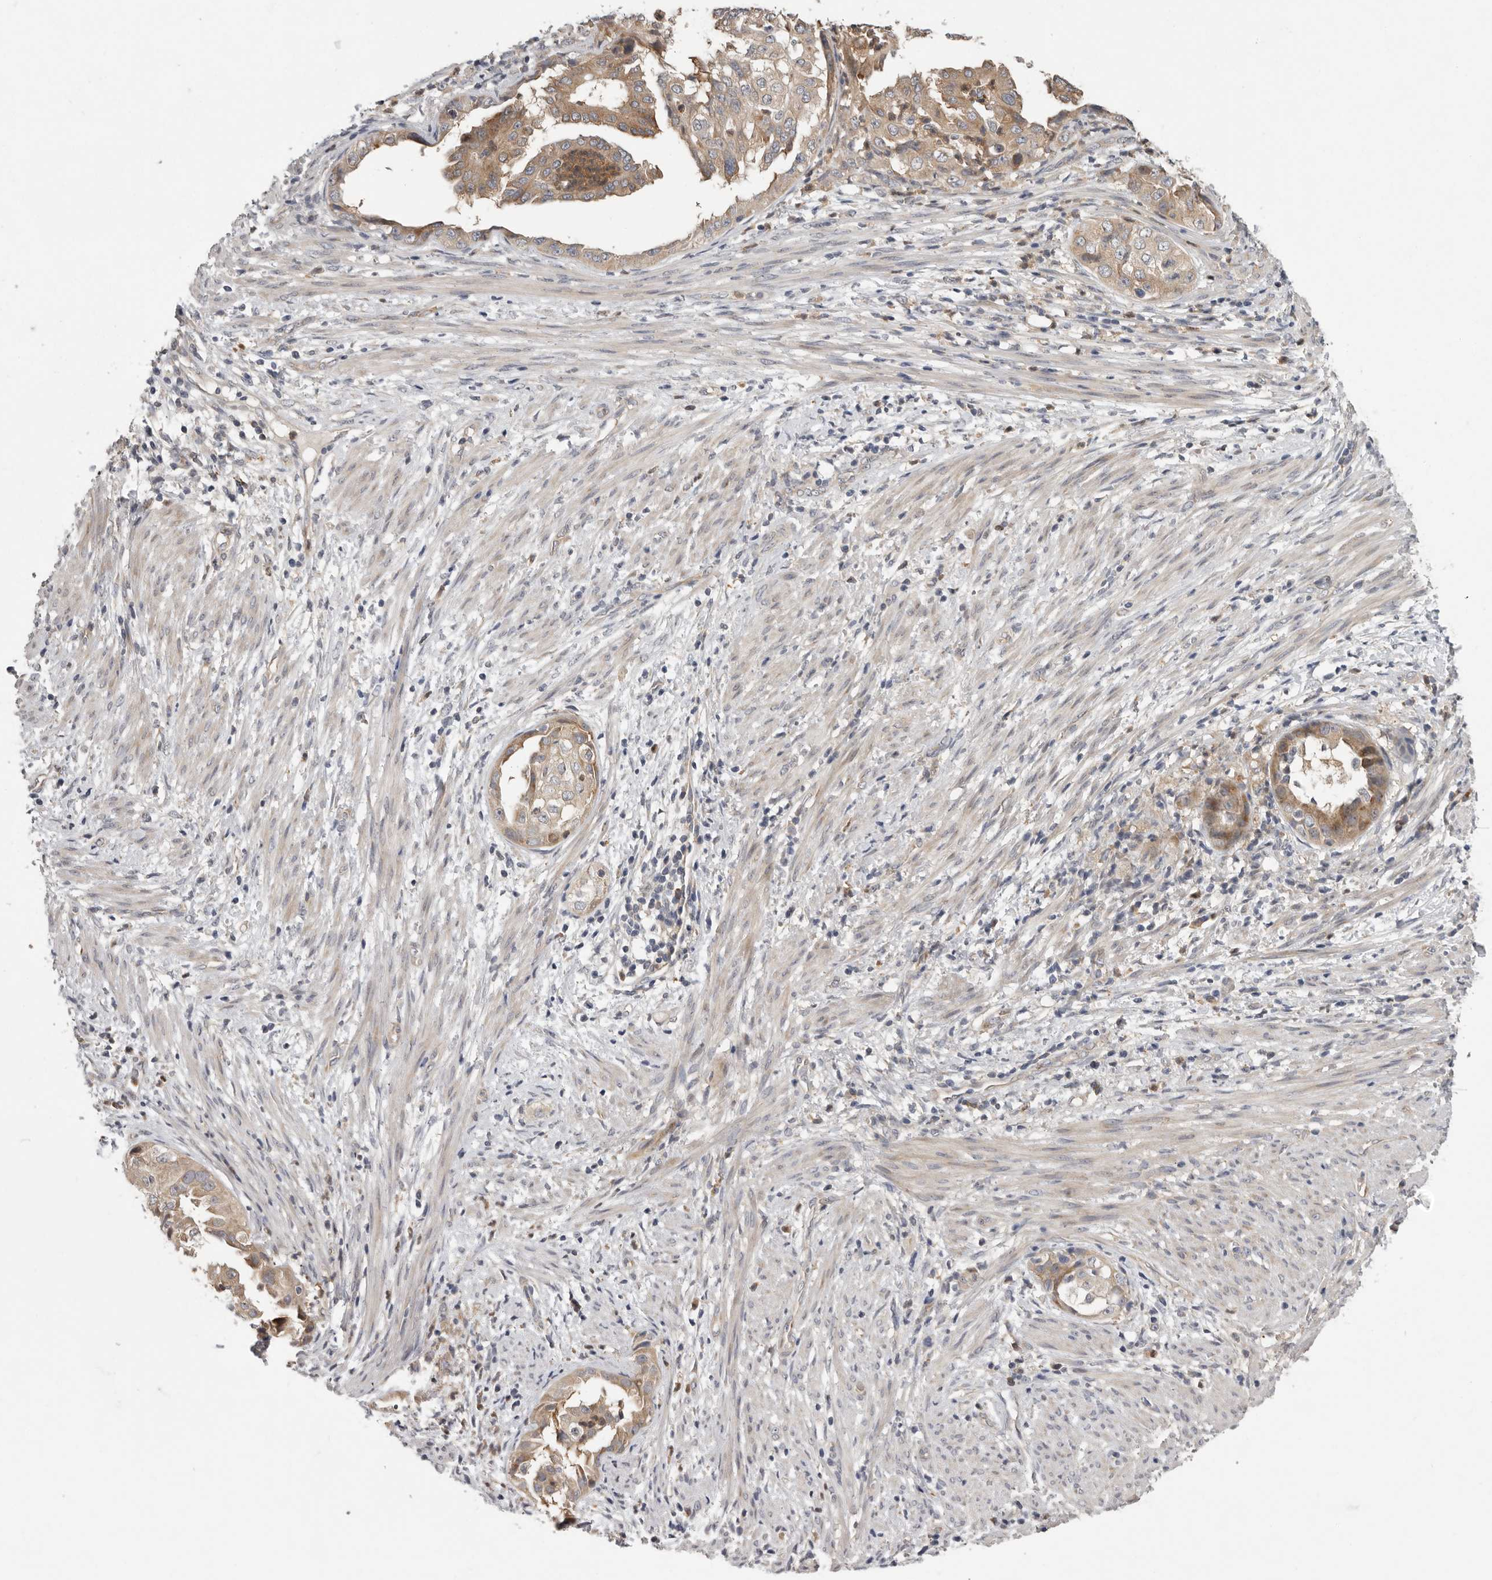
{"staining": {"intensity": "moderate", "quantity": "25%-75%", "location": "cytoplasmic/membranous"}, "tissue": "endometrial cancer", "cell_type": "Tumor cells", "image_type": "cancer", "snomed": [{"axis": "morphology", "description": "Adenocarcinoma, NOS"}, {"axis": "topography", "description": "Endometrium"}], "caption": "Protein staining exhibits moderate cytoplasmic/membranous staining in about 25%-75% of tumor cells in endometrial cancer (adenocarcinoma).", "gene": "RALGPS2", "patient": {"sex": "female", "age": 85}}